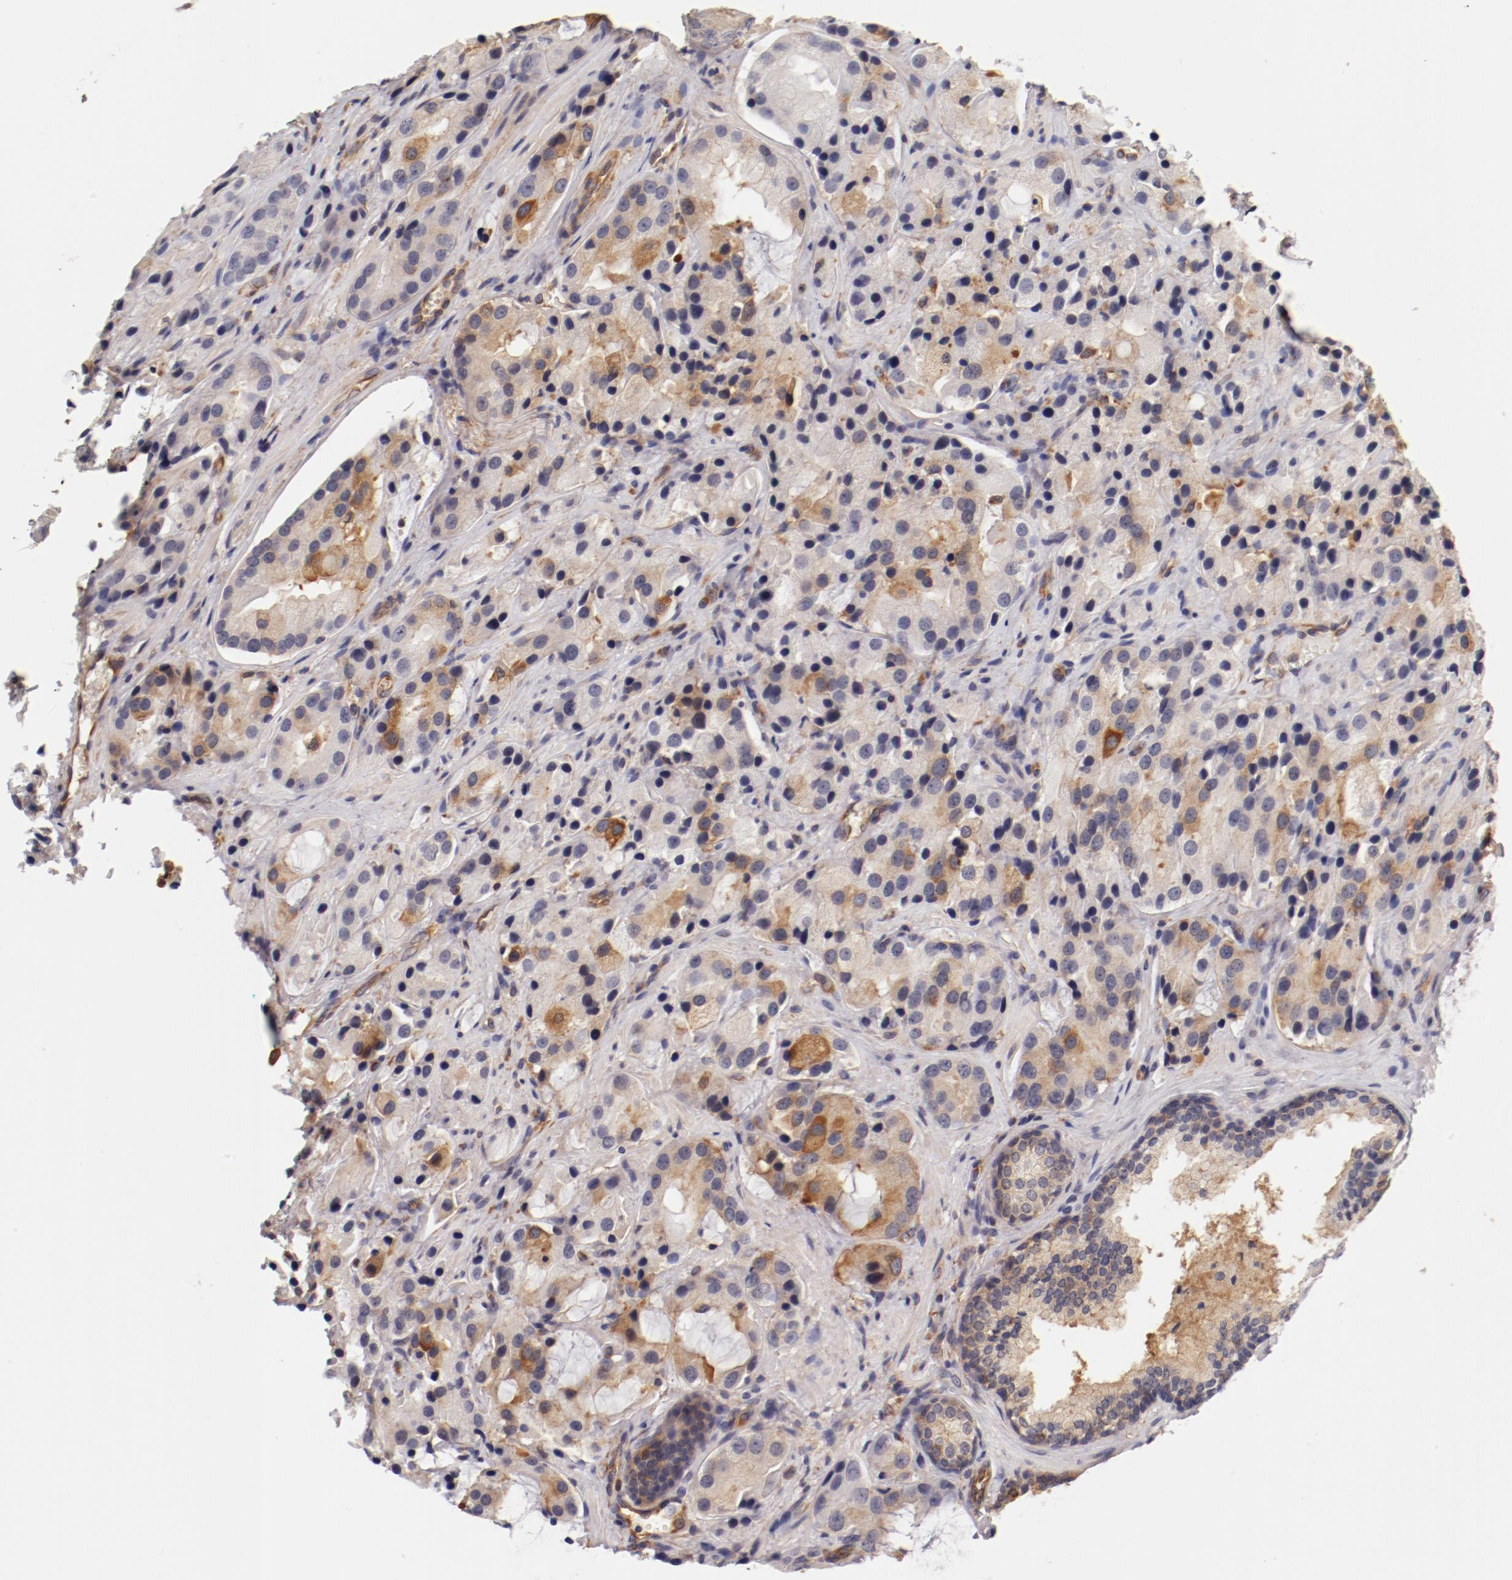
{"staining": {"intensity": "moderate", "quantity": "<25%", "location": "cytoplasmic/membranous"}, "tissue": "prostate cancer", "cell_type": "Tumor cells", "image_type": "cancer", "snomed": [{"axis": "morphology", "description": "Adenocarcinoma, High grade"}, {"axis": "topography", "description": "Prostate"}], "caption": "Approximately <25% of tumor cells in prostate cancer exhibit moderate cytoplasmic/membranous protein expression as visualized by brown immunohistochemical staining.", "gene": "FCMR", "patient": {"sex": "male", "age": 70}}